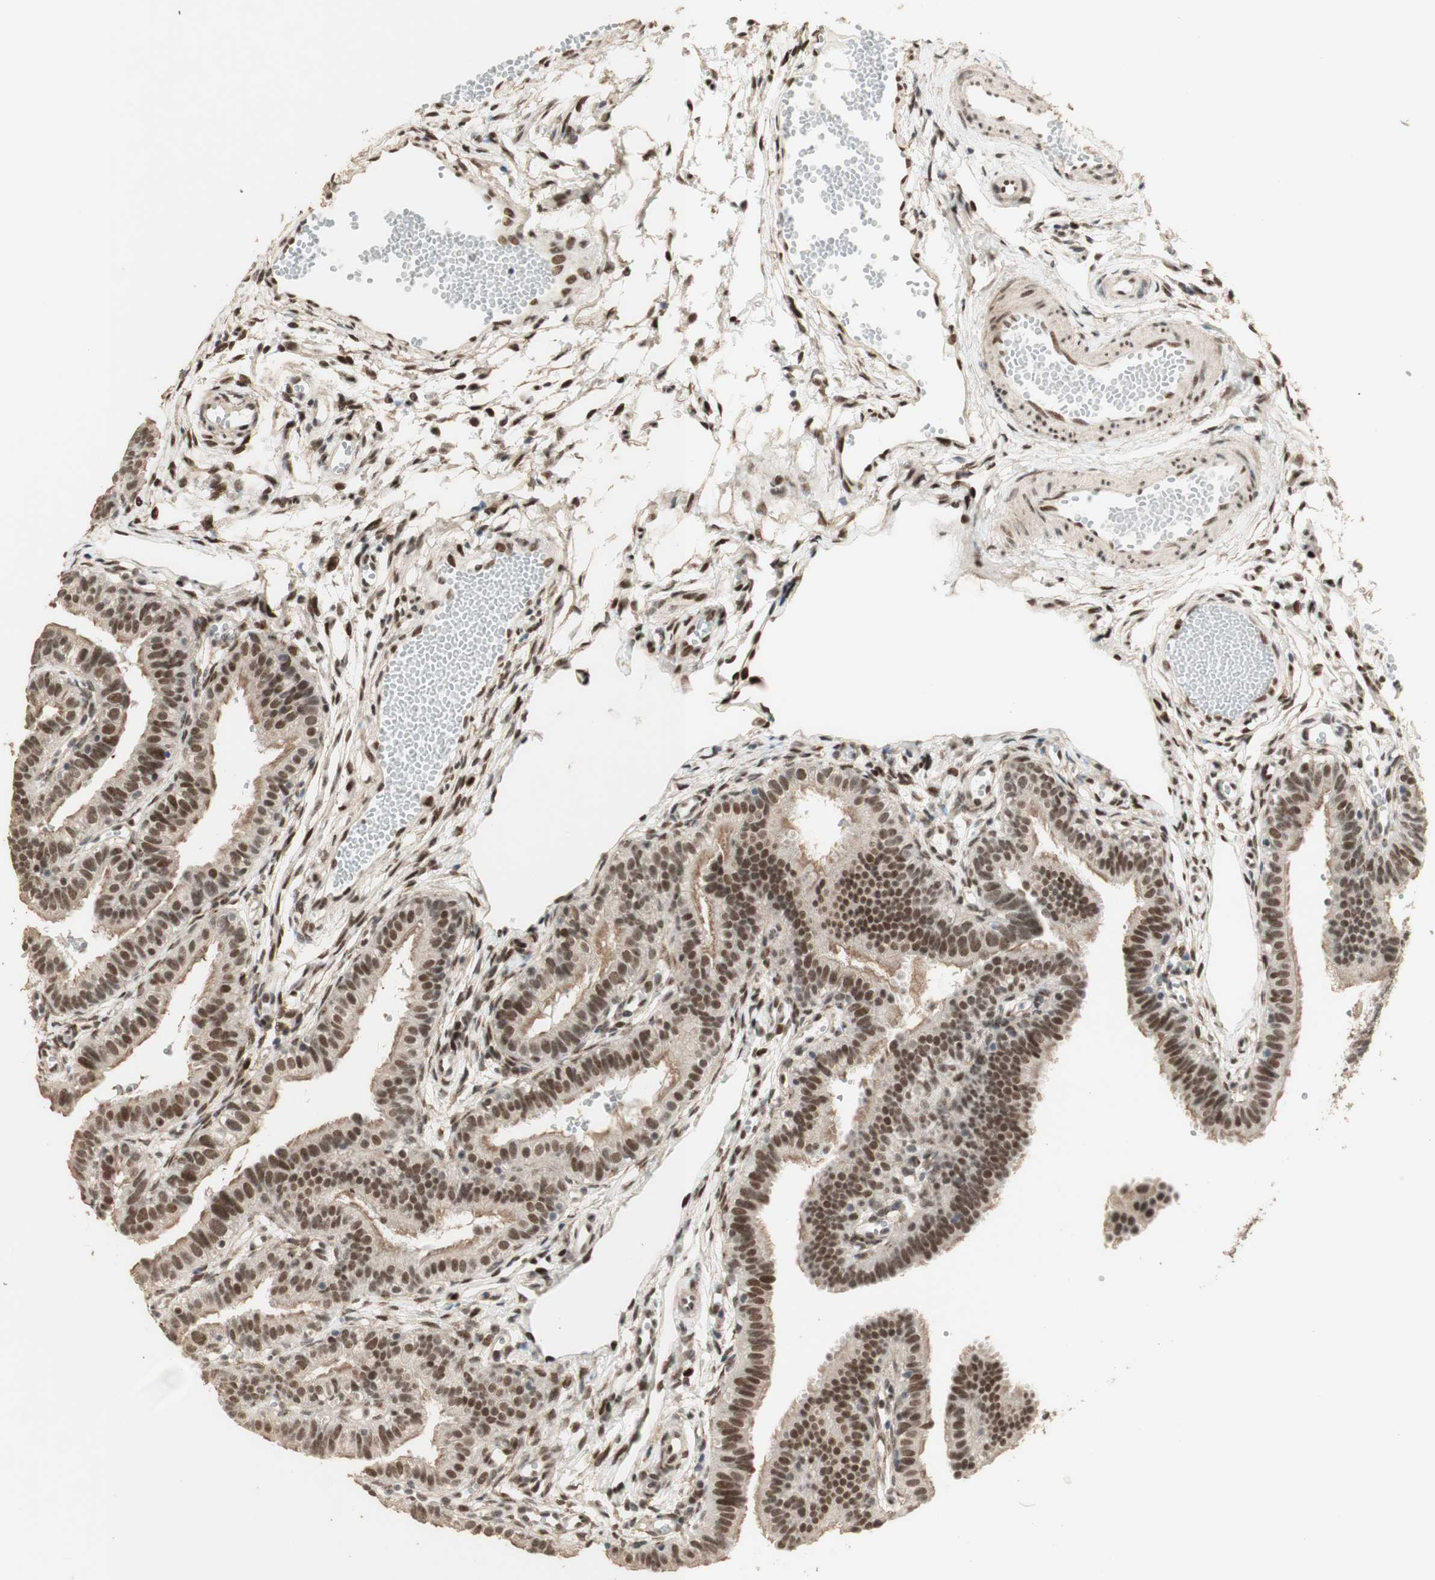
{"staining": {"intensity": "moderate", "quantity": ">75%", "location": "nuclear"}, "tissue": "fallopian tube", "cell_type": "Glandular cells", "image_type": "normal", "snomed": [{"axis": "morphology", "description": "Normal tissue, NOS"}, {"axis": "topography", "description": "Fallopian tube"}, {"axis": "topography", "description": "Placenta"}], "caption": "The micrograph reveals immunohistochemical staining of benign fallopian tube. There is moderate nuclear expression is seen in about >75% of glandular cells. Nuclei are stained in blue.", "gene": "FOXP1", "patient": {"sex": "female", "age": 34}}